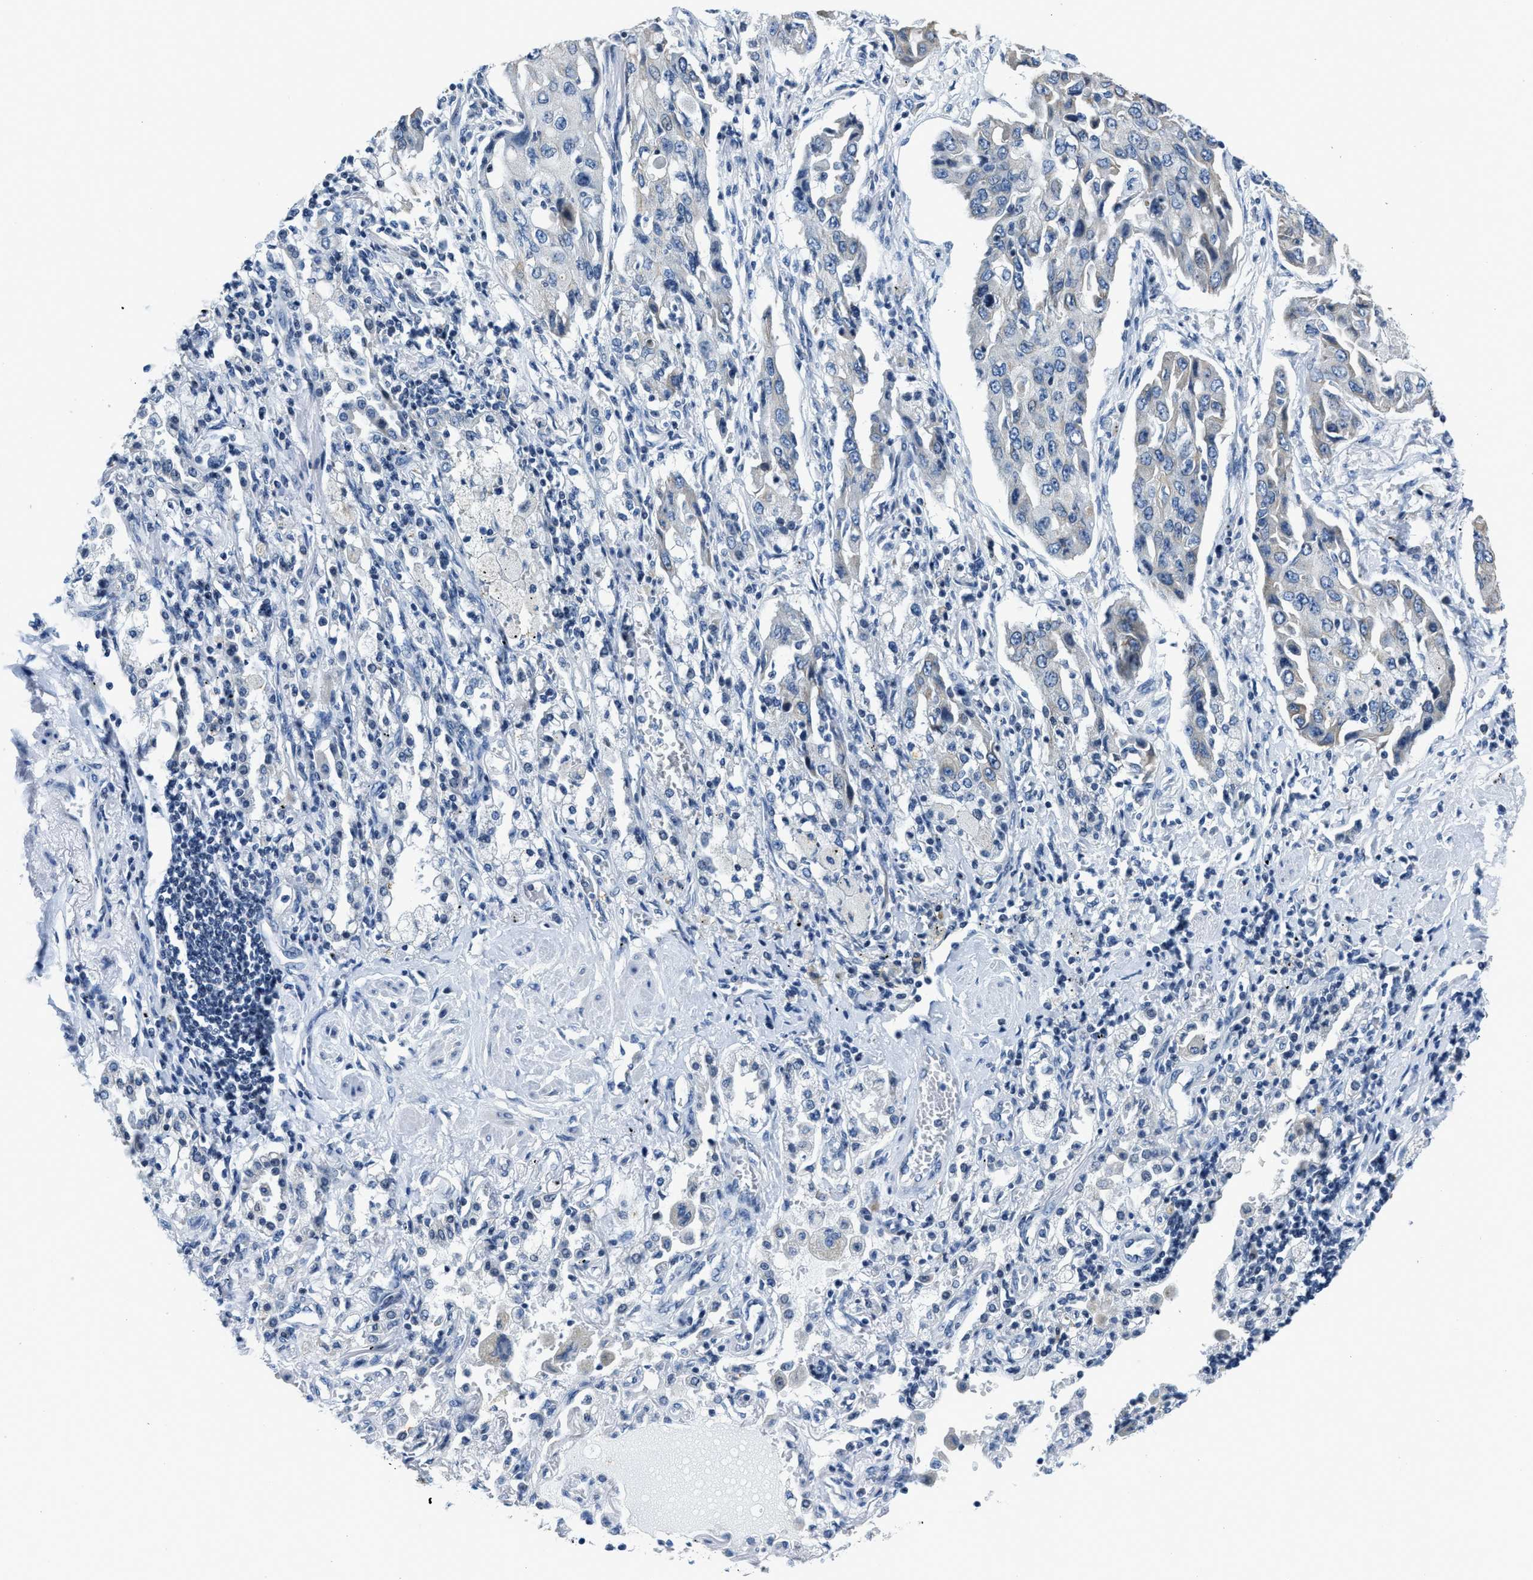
{"staining": {"intensity": "negative", "quantity": "none", "location": "none"}, "tissue": "lung cancer", "cell_type": "Tumor cells", "image_type": "cancer", "snomed": [{"axis": "morphology", "description": "Adenocarcinoma, NOS"}, {"axis": "topography", "description": "Lung"}], "caption": "Tumor cells are negative for protein expression in human lung cancer (adenocarcinoma).", "gene": "ASZ1", "patient": {"sex": "female", "age": 65}}